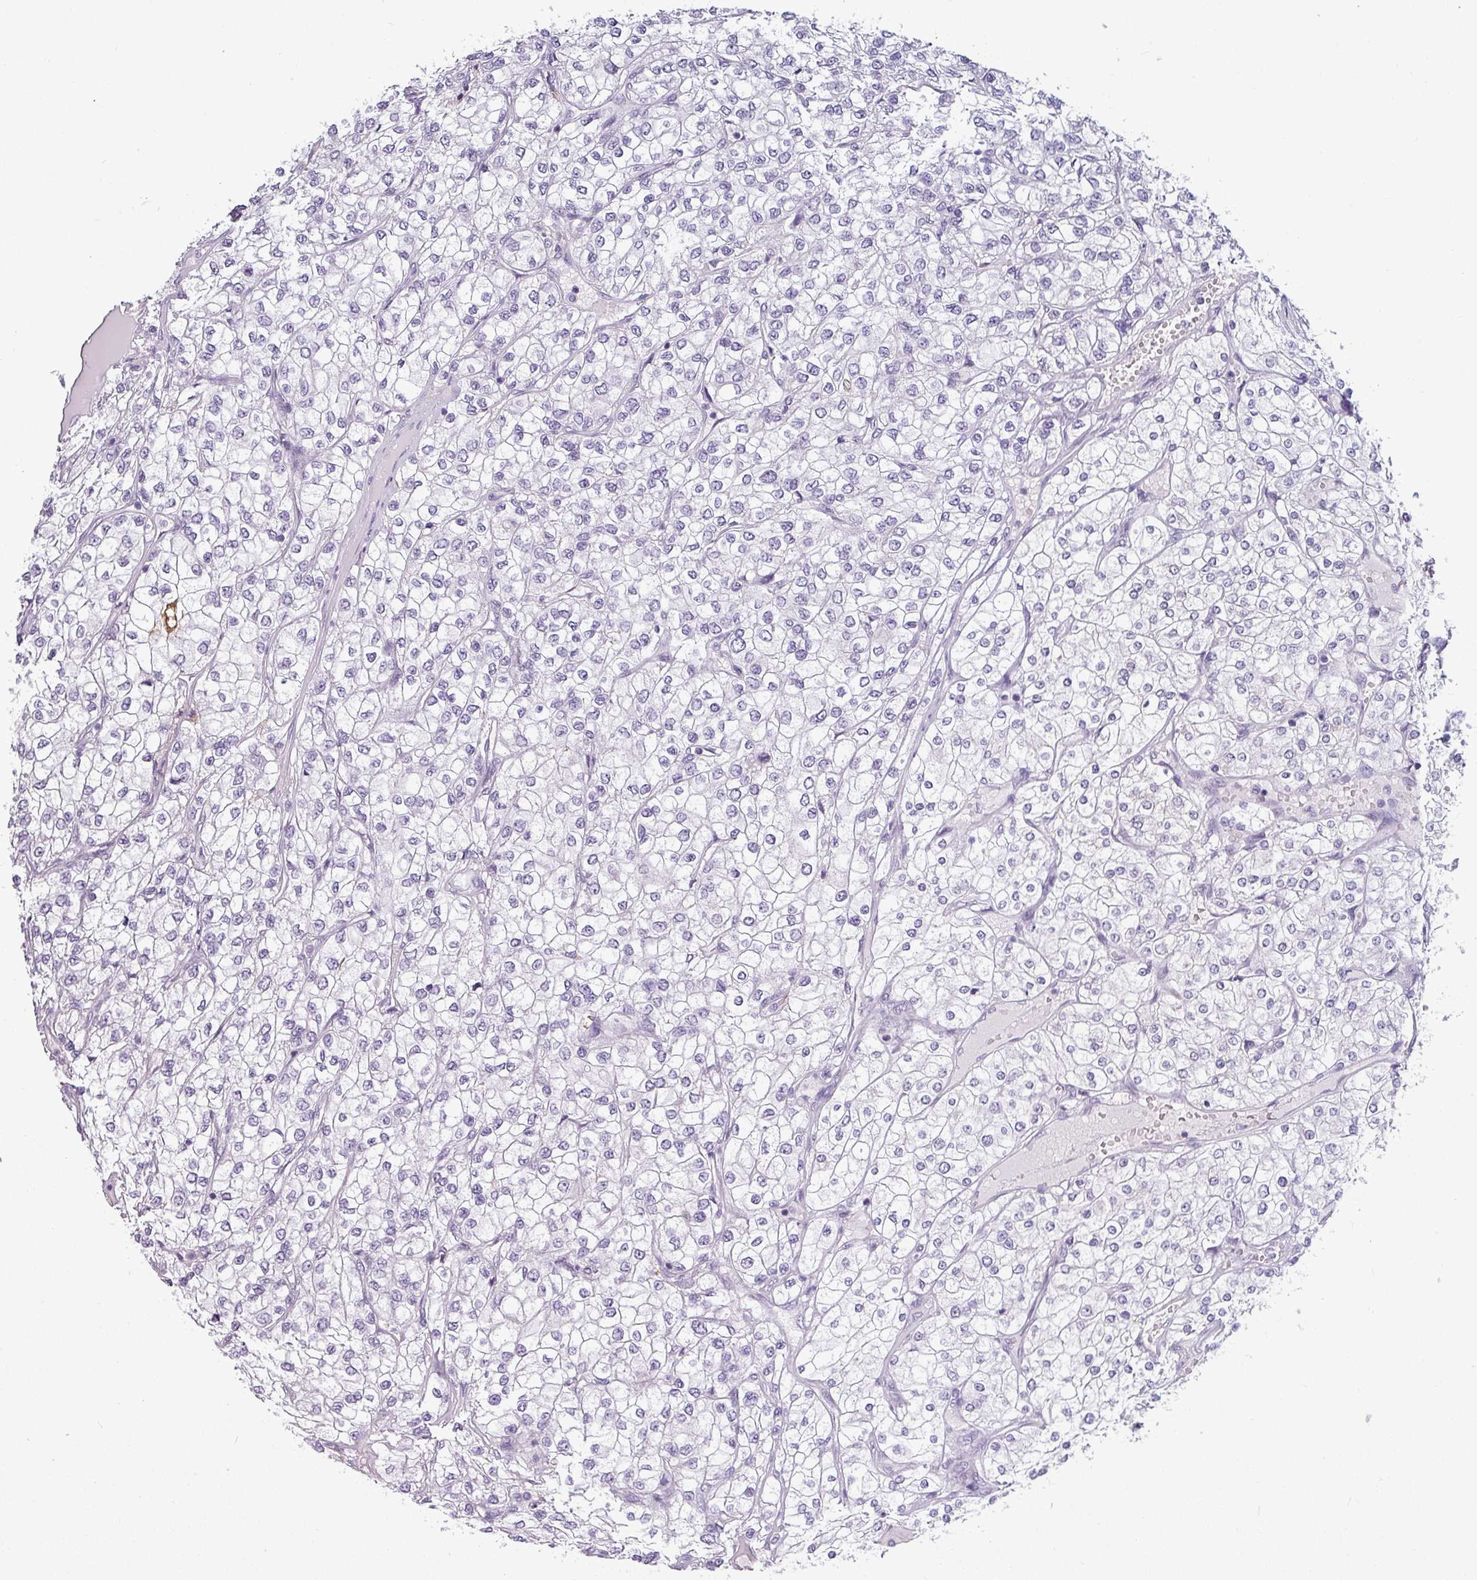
{"staining": {"intensity": "negative", "quantity": "none", "location": "none"}, "tissue": "renal cancer", "cell_type": "Tumor cells", "image_type": "cancer", "snomed": [{"axis": "morphology", "description": "Adenocarcinoma, NOS"}, {"axis": "topography", "description": "Kidney"}], "caption": "Human renal cancer stained for a protein using IHC exhibits no positivity in tumor cells.", "gene": "SLC26A9", "patient": {"sex": "male", "age": 80}}